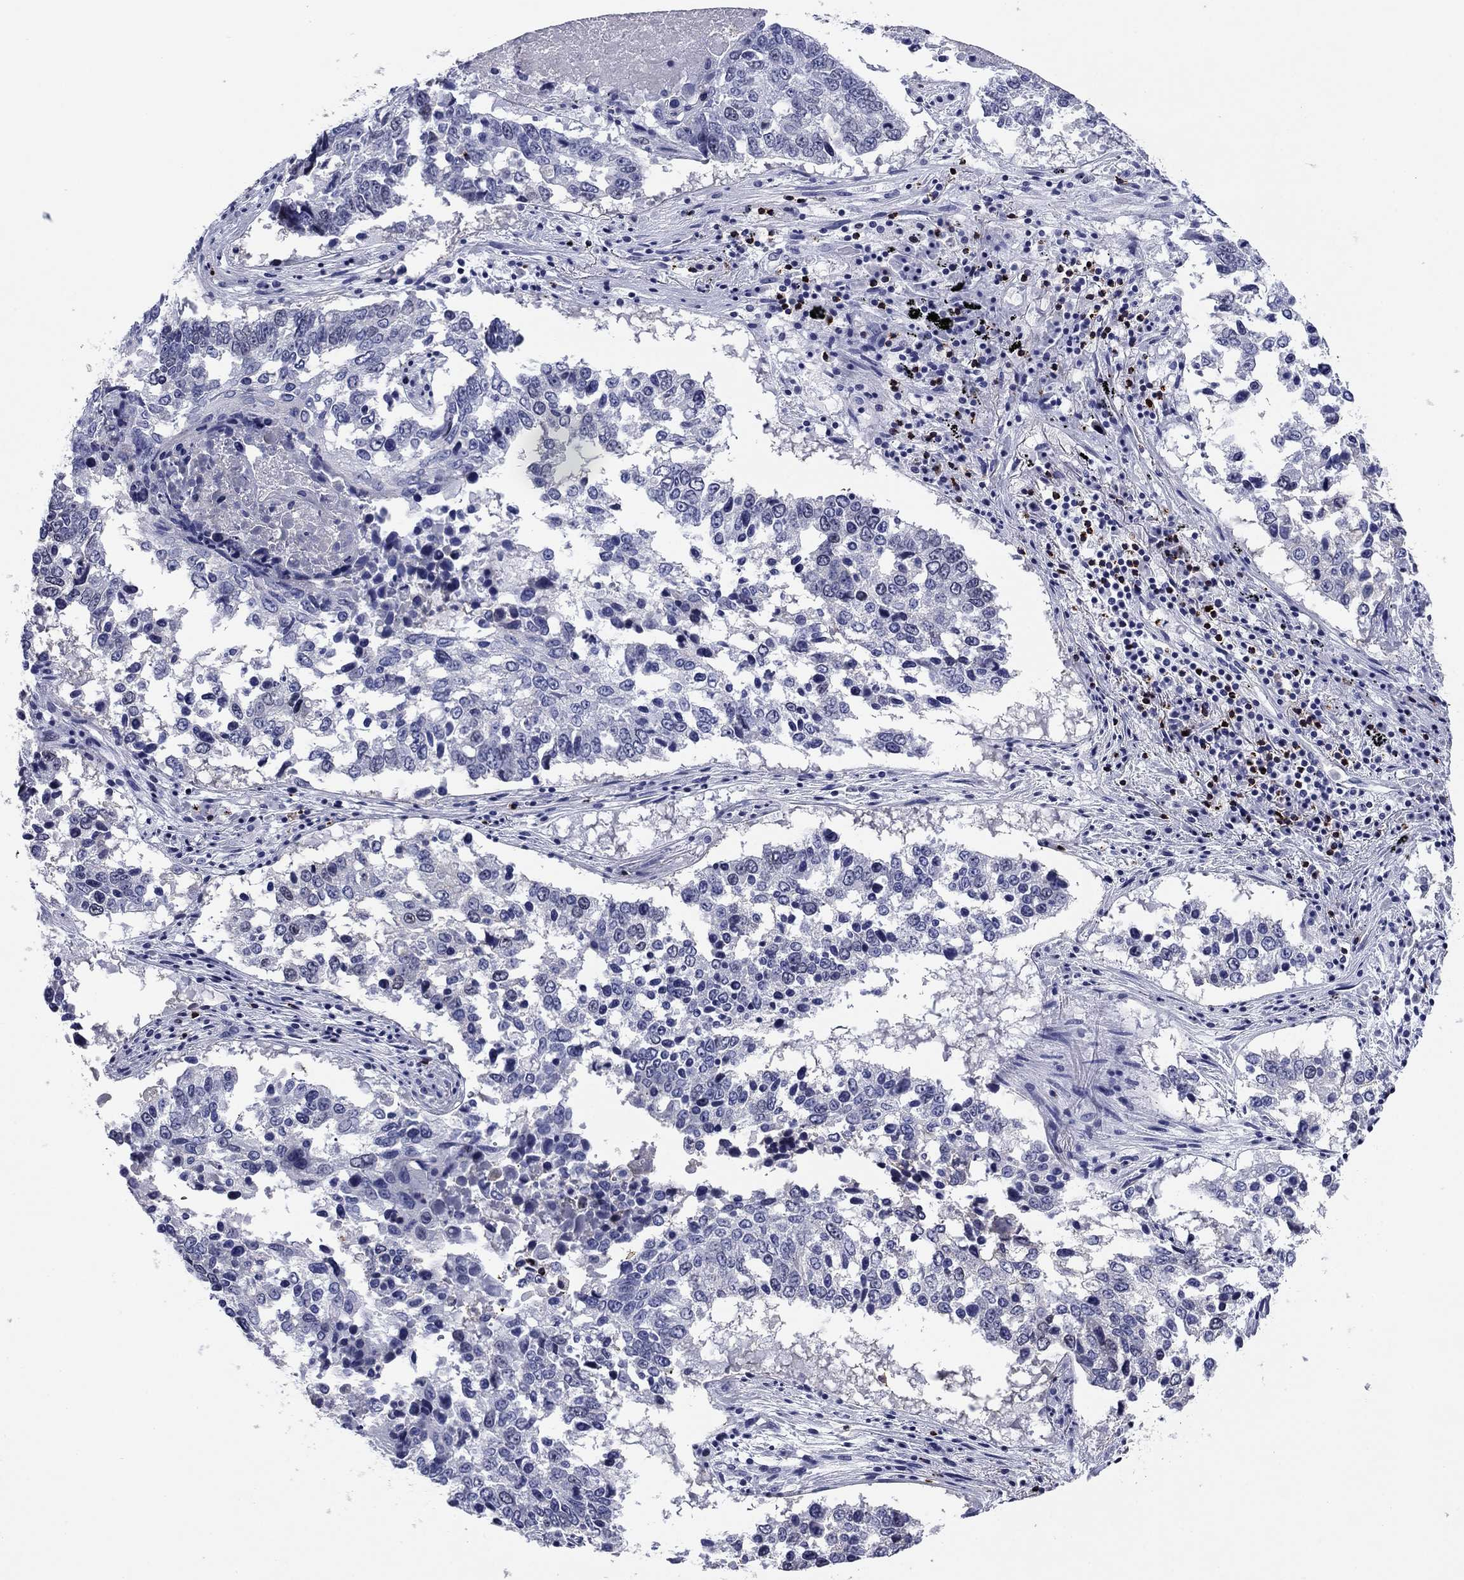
{"staining": {"intensity": "negative", "quantity": "none", "location": "none"}, "tissue": "lung cancer", "cell_type": "Tumor cells", "image_type": "cancer", "snomed": [{"axis": "morphology", "description": "Squamous cell carcinoma, NOS"}, {"axis": "topography", "description": "Lung"}], "caption": "The immunohistochemistry photomicrograph has no significant expression in tumor cells of lung cancer (squamous cell carcinoma) tissue.", "gene": "GZMK", "patient": {"sex": "male", "age": 82}}